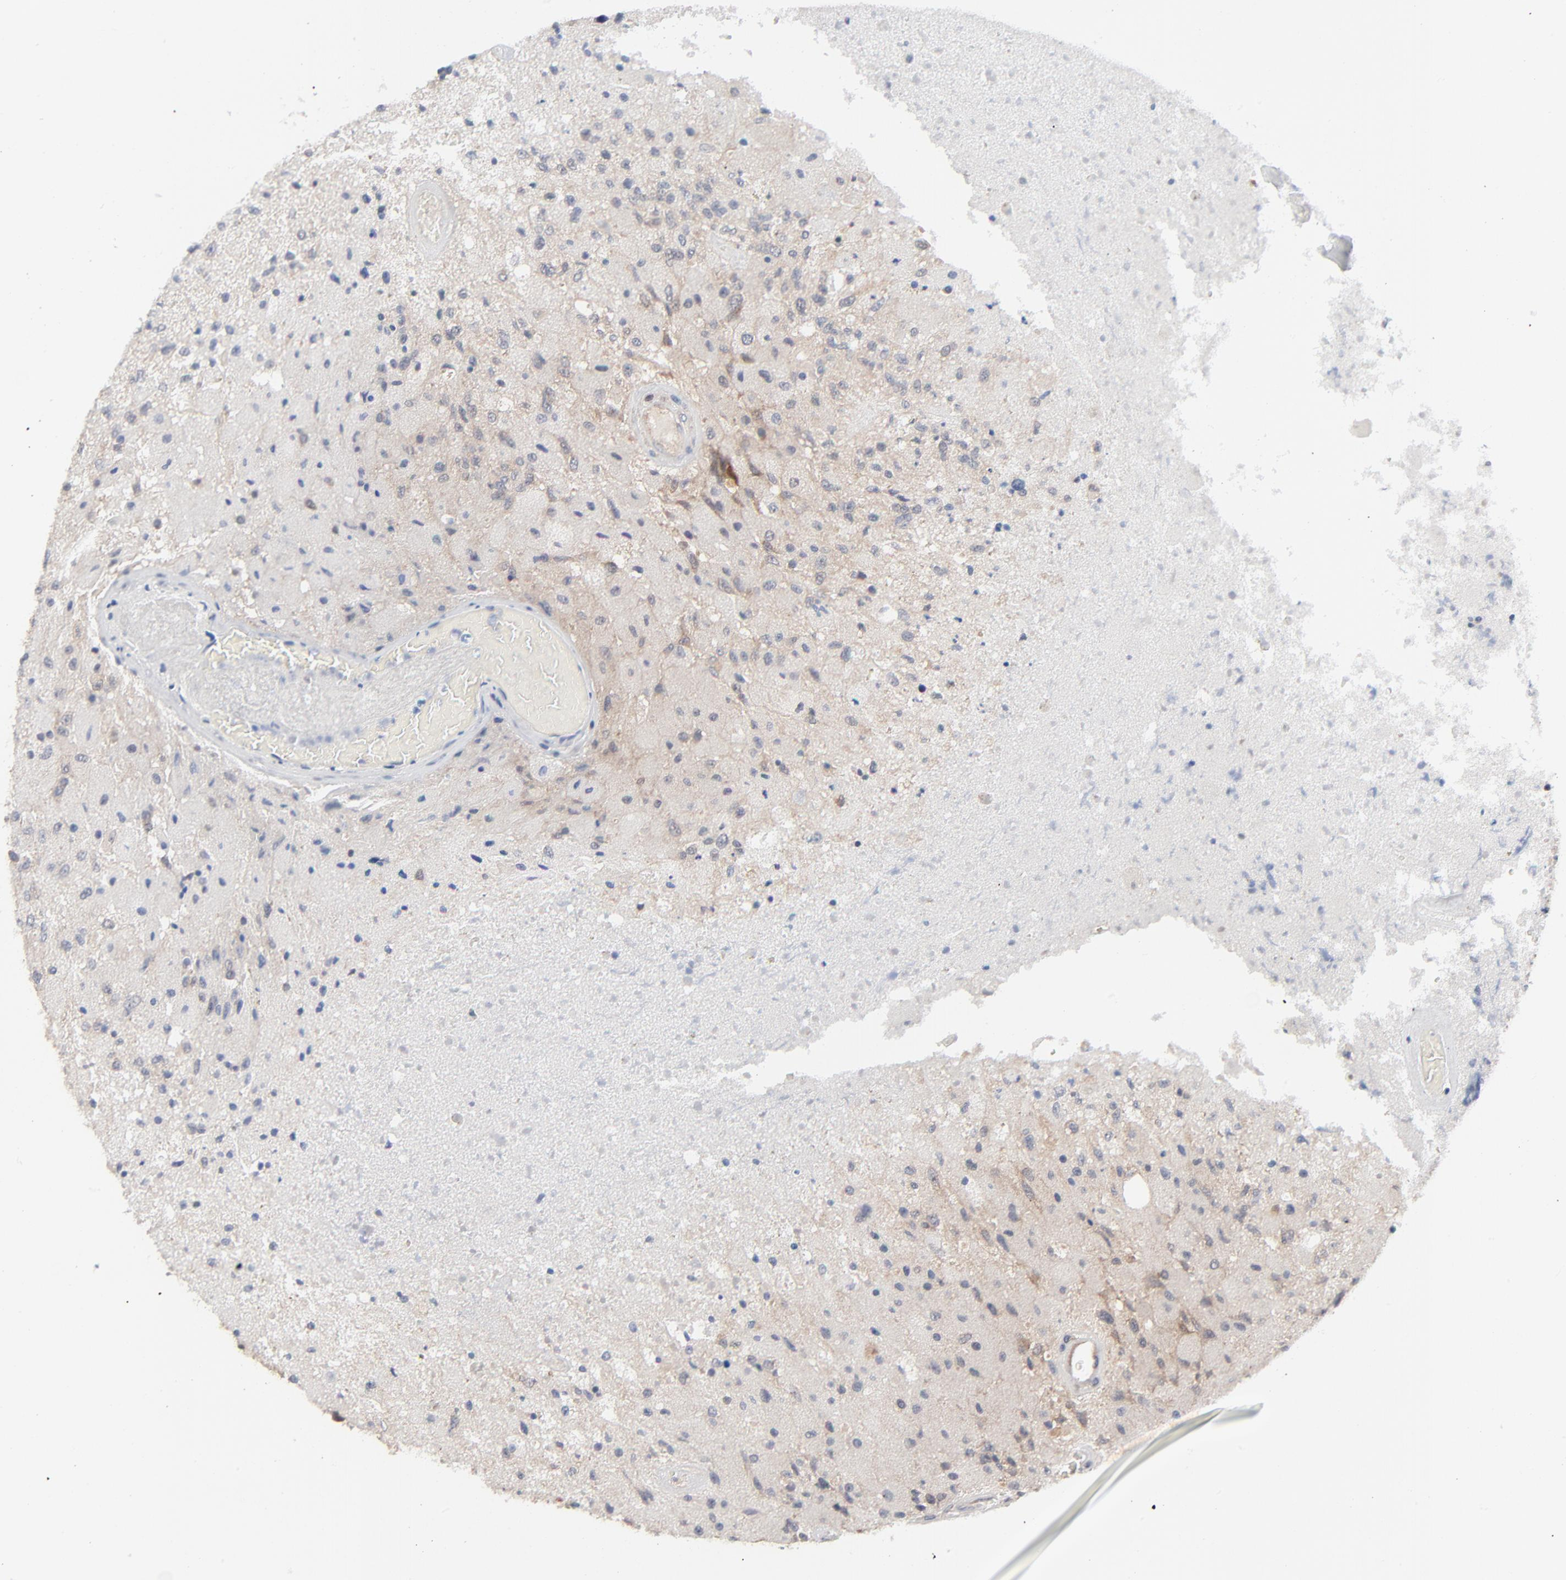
{"staining": {"intensity": "weak", "quantity": "<25%", "location": "cytoplasmic/membranous"}, "tissue": "glioma", "cell_type": "Tumor cells", "image_type": "cancer", "snomed": [{"axis": "morphology", "description": "Normal tissue, NOS"}, {"axis": "morphology", "description": "Glioma, malignant, High grade"}, {"axis": "topography", "description": "Cerebral cortex"}], "caption": "A histopathology image of glioma stained for a protein demonstrates no brown staining in tumor cells.", "gene": "RPS6KB1", "patient": {"sex": "male", "age": 77}}